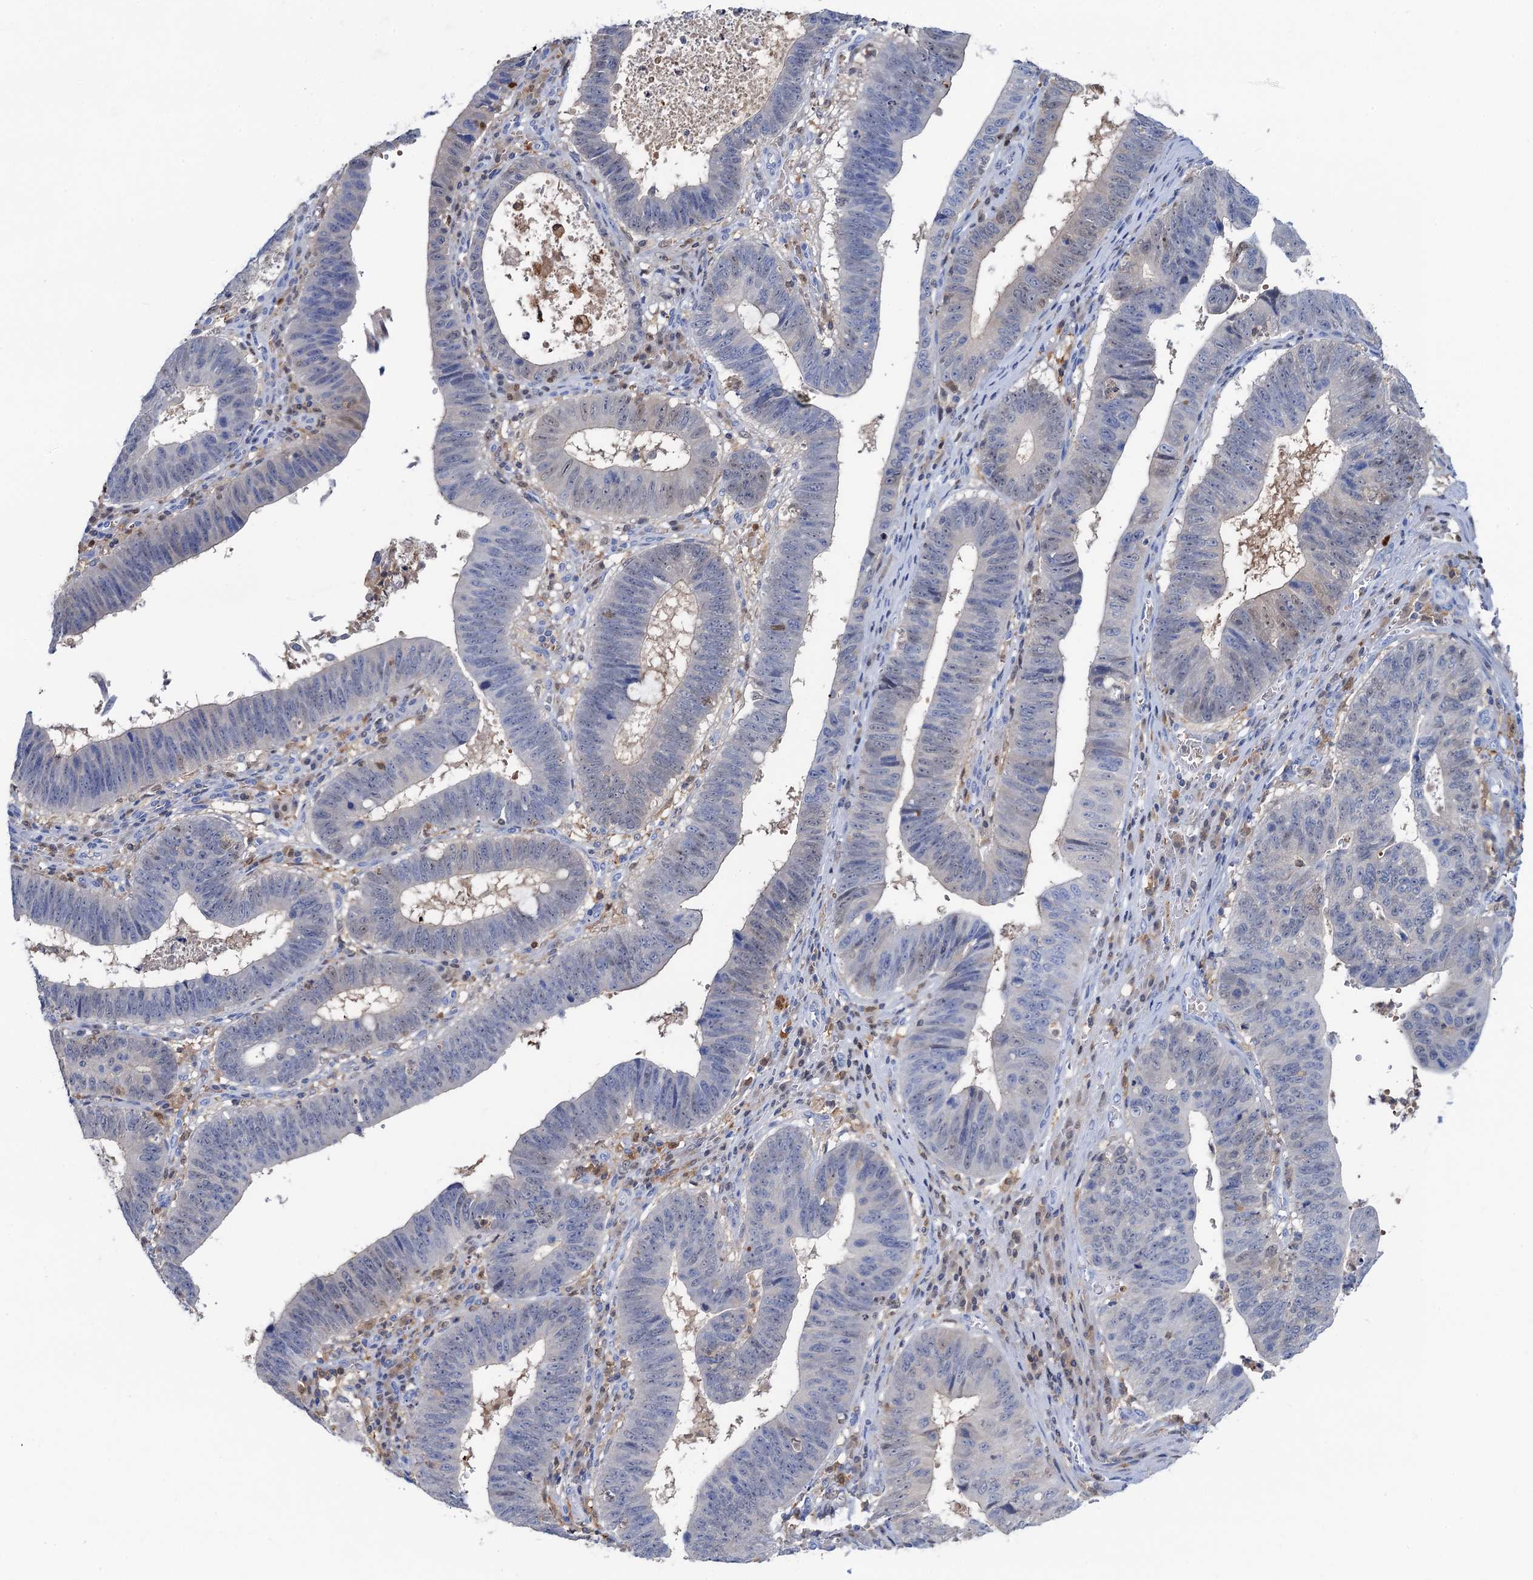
{"staining": {"intensity": "weak", "quantity": "<25%", "location": "cytoplasmic/membranous,nuclear"}, "tissue": "stomach cancer", "cell_type": "Tumor cells", "image_type": "cancer", "snomed": [{"axis": "morphology", "description": "Adenocarcinoma, NOS"}, {"axis": "topography", "description": "Stomach"}], "caption": "The immunohistochemistry histopathology image has no significant staining in tumor cells of stomach cancer tissue.", "gene": "FAH", "patient": {"sex": "male", "age": 59}}